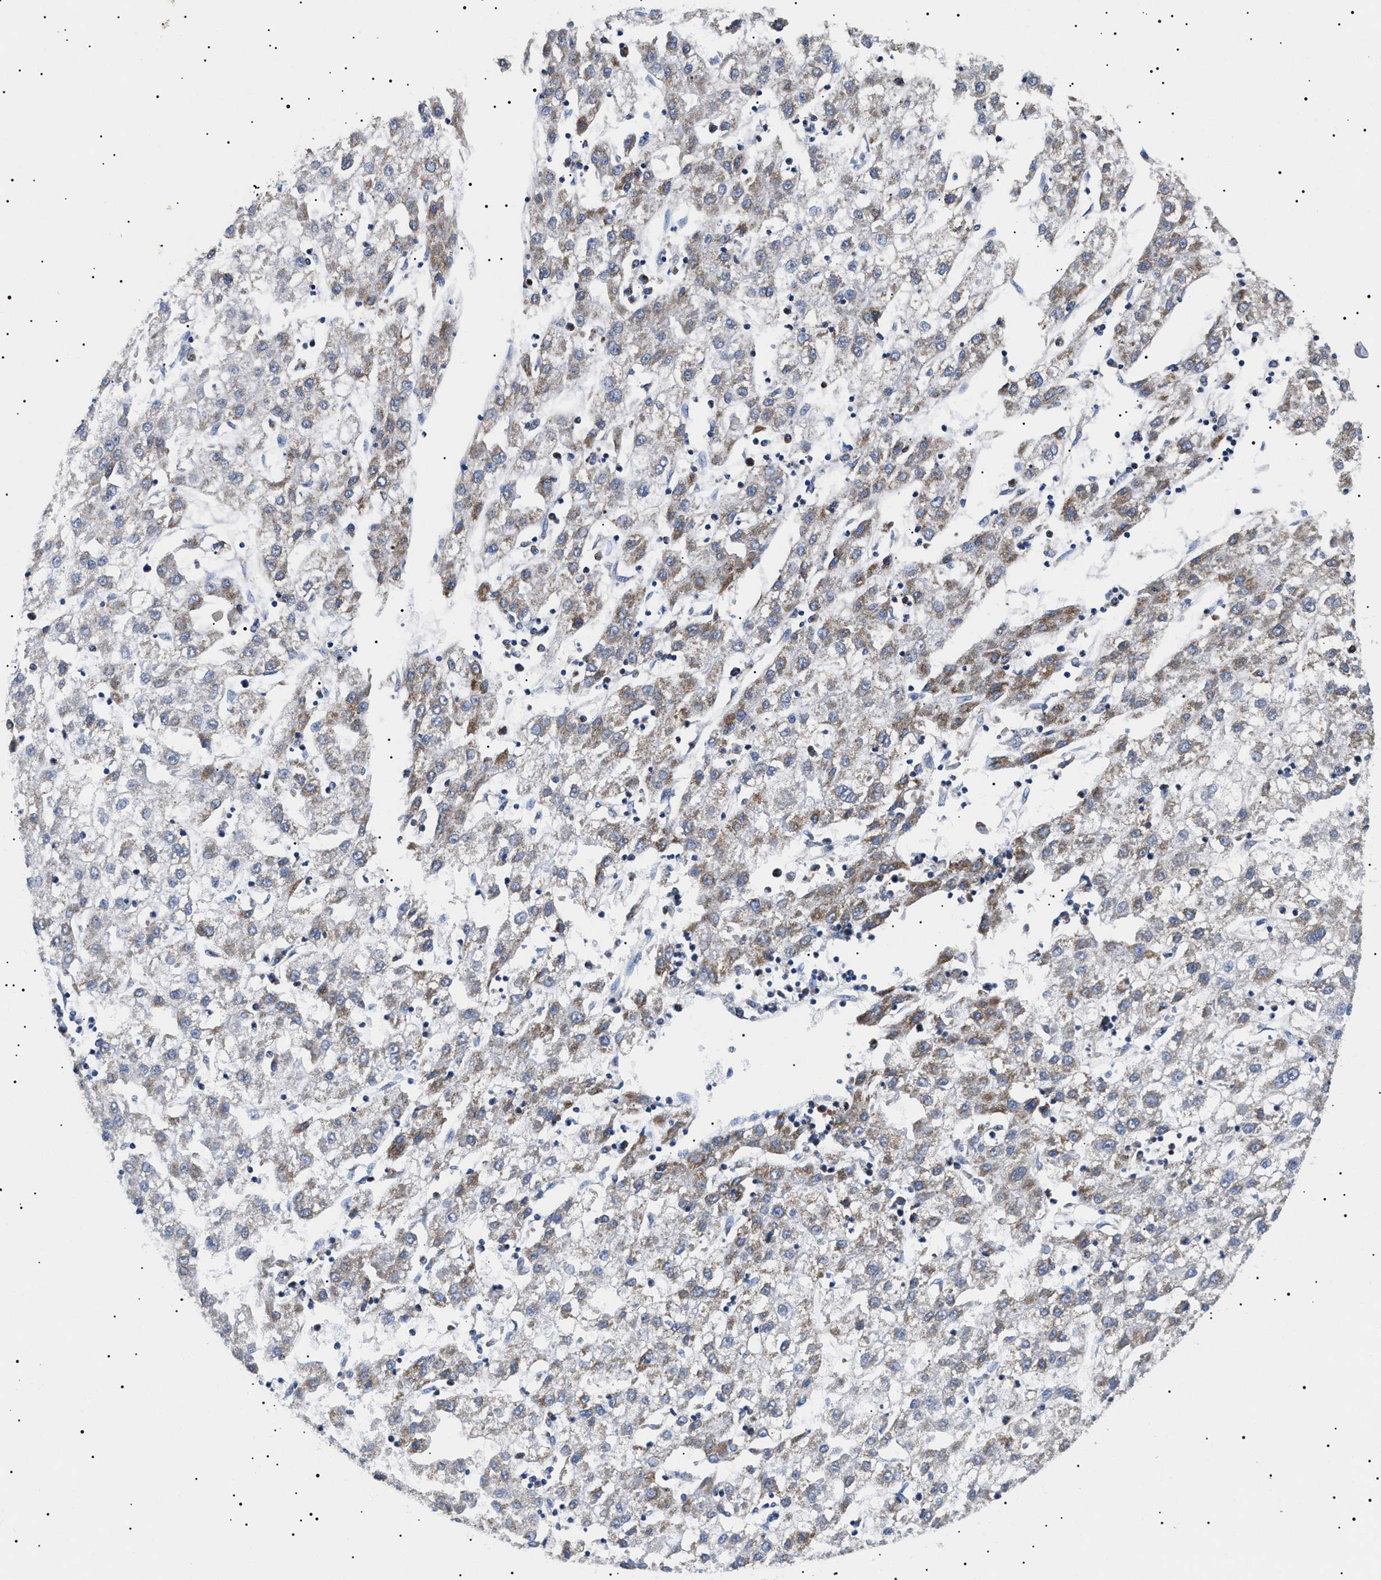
{"staining": {"intensity": "moderate", "quantity": "25%-75%", "location": "cytoplasmic/membranous"}, "tissue": "liver cancer", "cell_type": "Tumor cells", "image_type": "cancer", "snomed": [{"axis": "morphology", "description": "Carcinoma, Hepatocellular, NOS"}, {"axis": "topography", "description": "Liver"}], "caption": "Immunohistochemistry (DAB) staining of human liver hepatocellular carcinoma exhibits moderate cytoplasmic/membranous protein positivity in about 25%-75% of tumor cells.", "gene": "CHRDL2", "patient": {"sex": "male", "age": 72}}